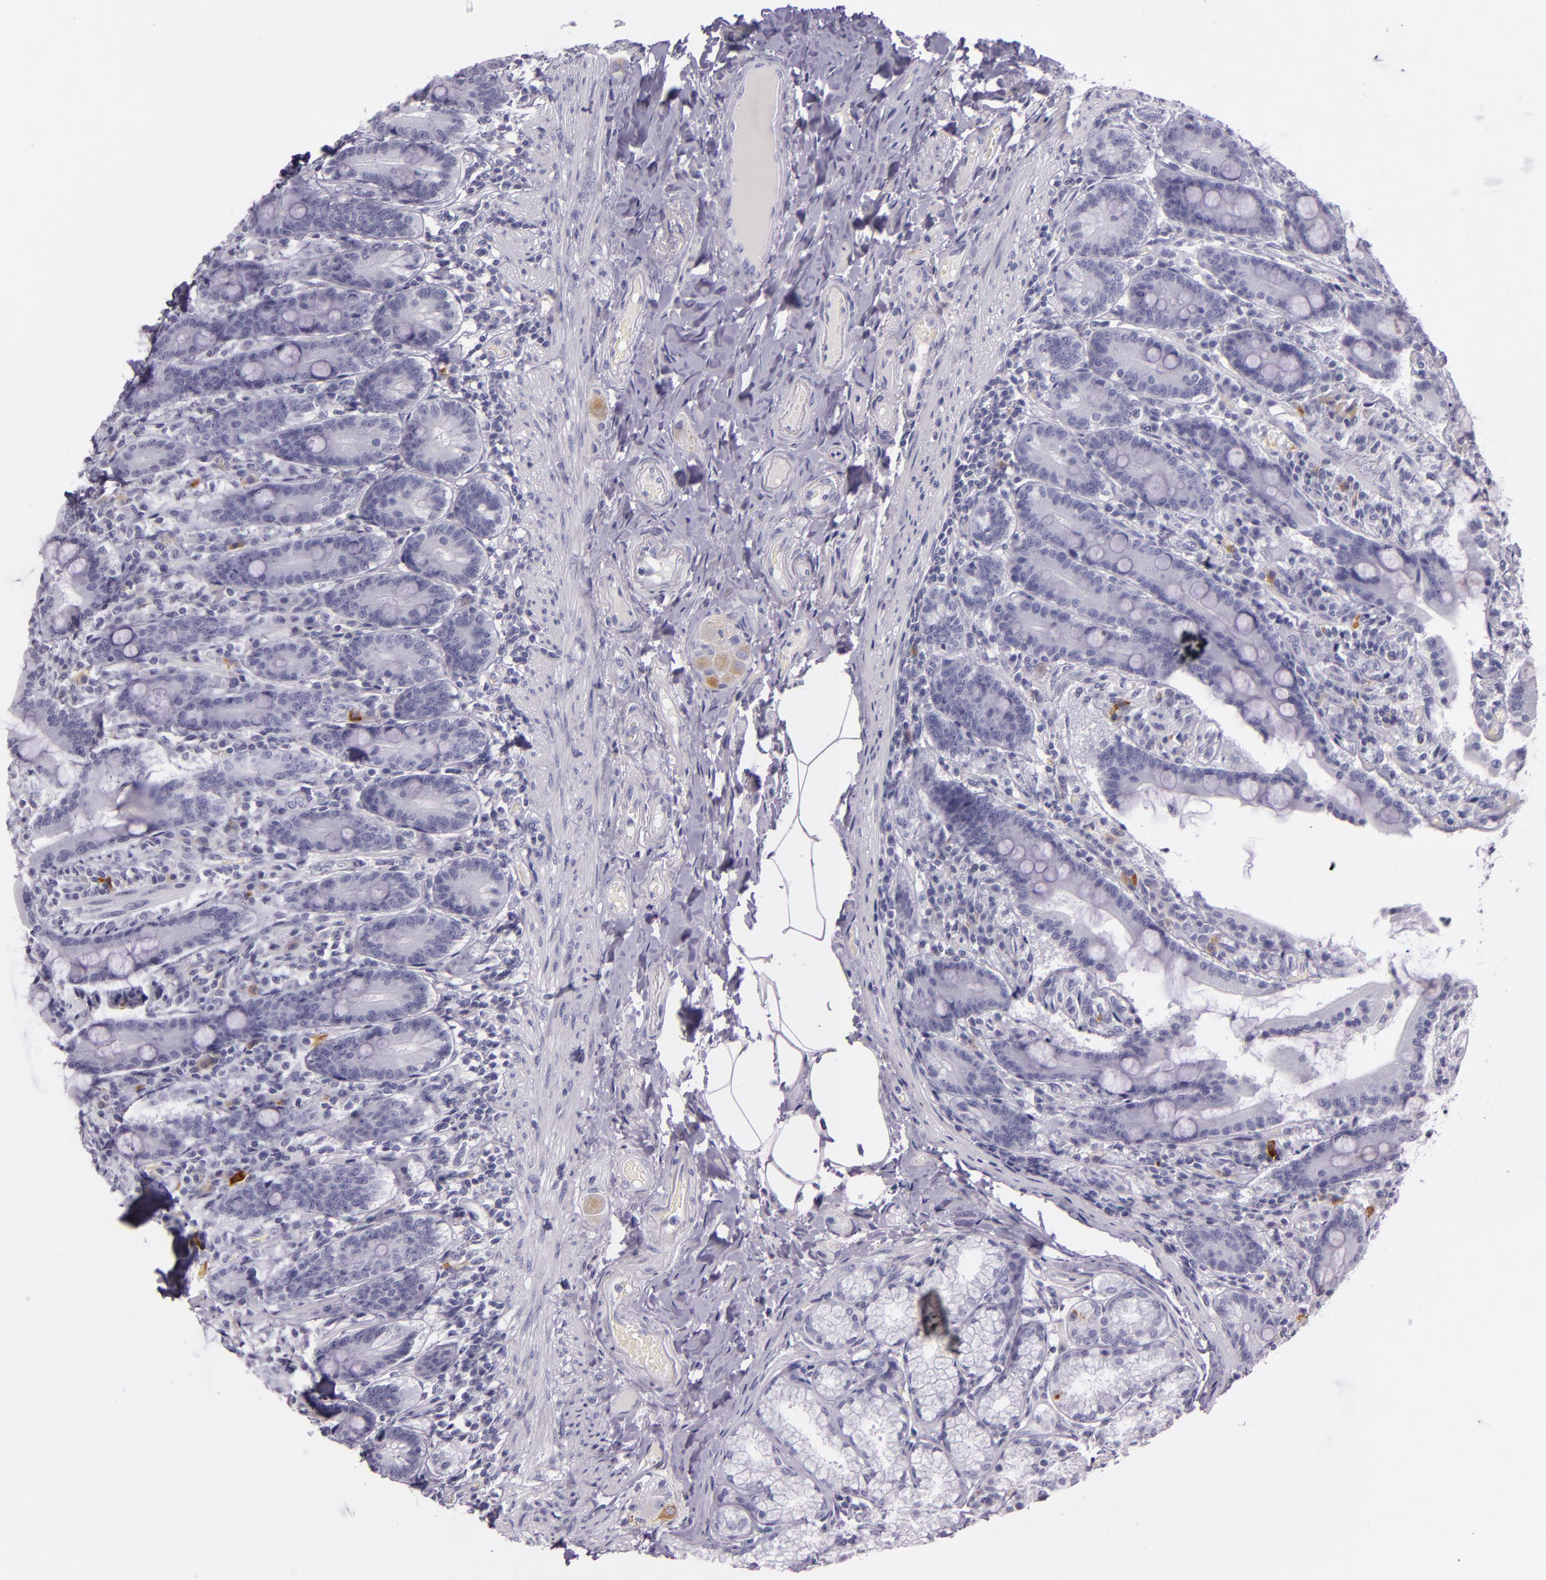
{"staining": {"intensity": "negative", "quantity": "none", "location": "none"}, "tissue": "duodenum", "cell_type": "Glandular cells", "image_type": "normal", "snomed": [{"axis": "morphology", "description": "Normal tissue, NOS"}, {"axis": "topography", "description": "Duodenum"}], "caption": "The immunohistochemistry histopathology image has no significant expression in glandular cells of duodenum. (Stains: DAB IHC with hematoxylin counter stain, Microscopy: brightfield microscopy at high magnification).", "gene": "INA", "patient": {"sex": "female", "age": 64}}